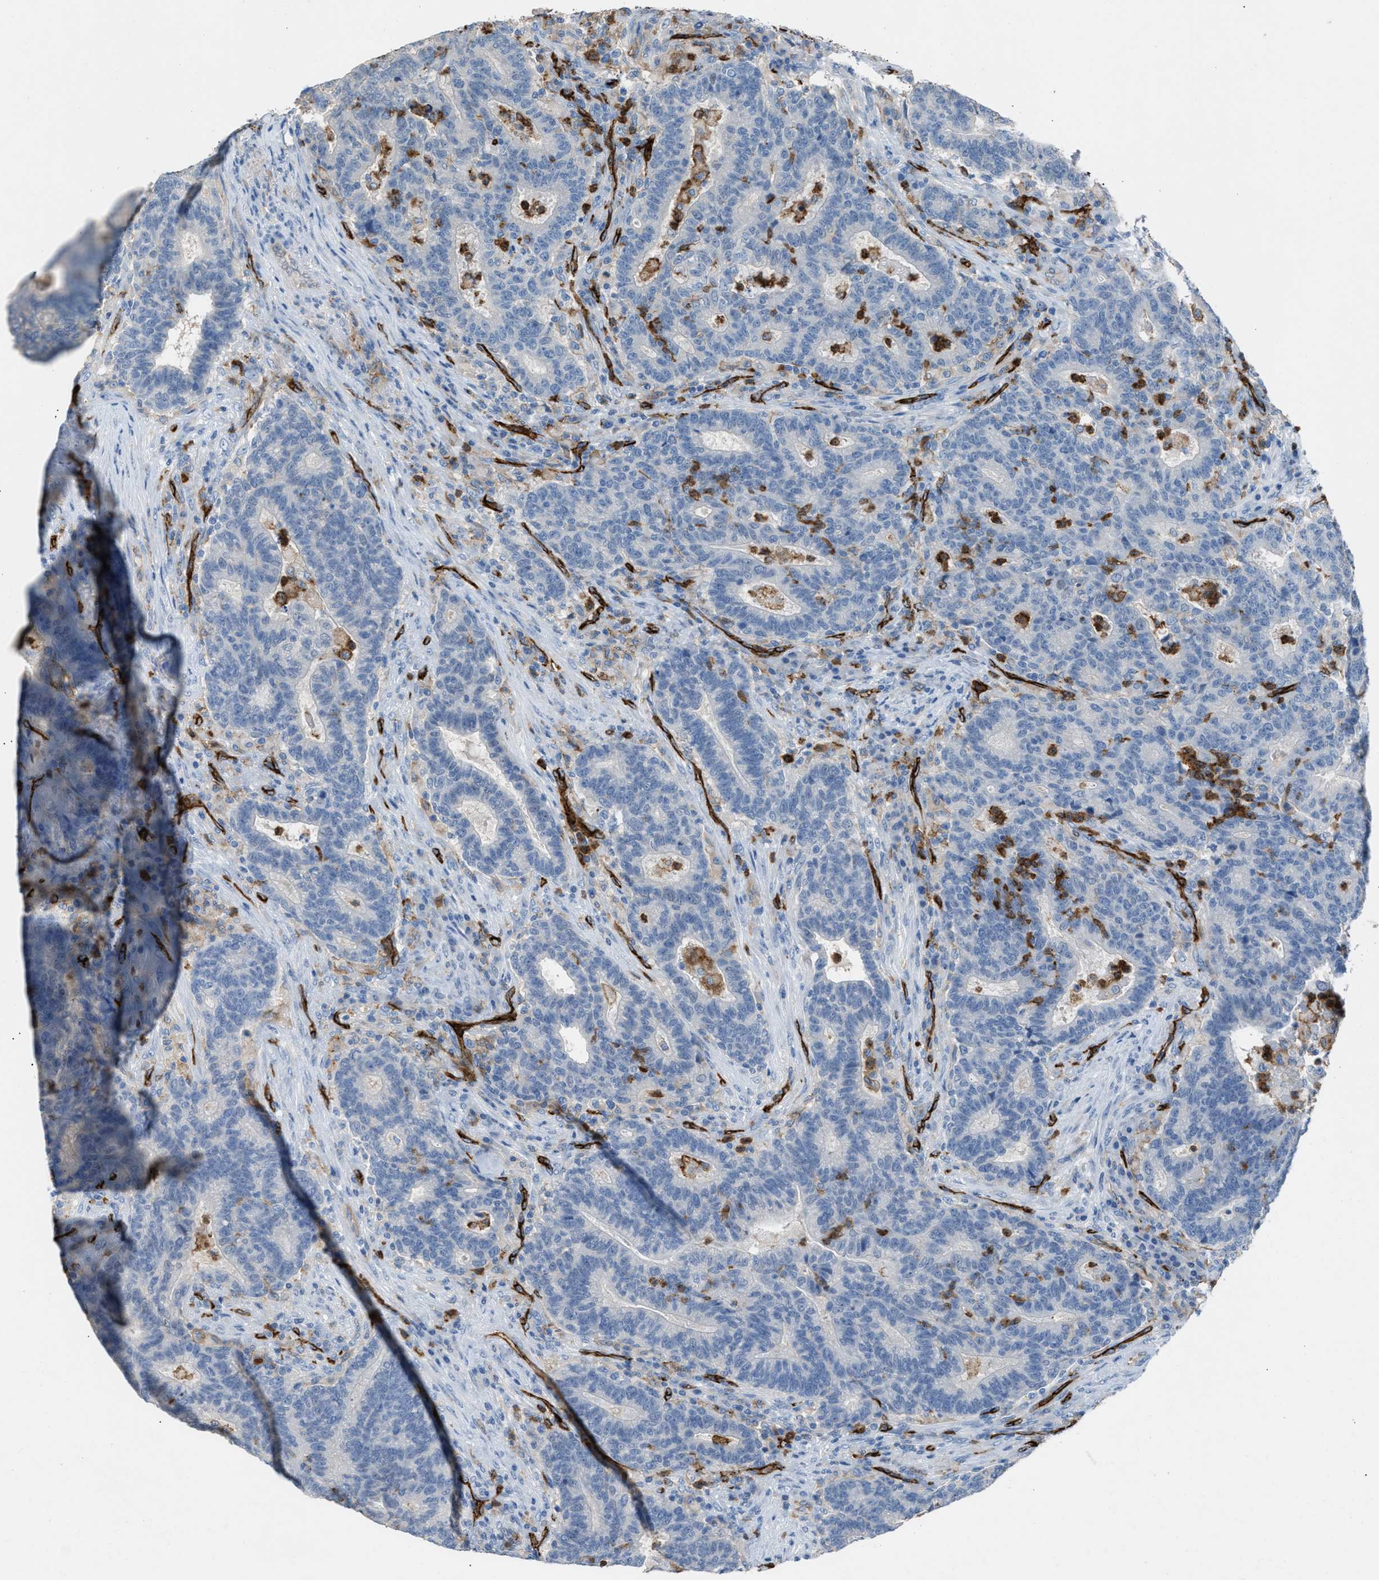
{"staining": {"intensity": "negative", "quantity": "none", "location": "none"}, "tissue": "colorectal cancer", "cell_type": "Tumor cells", "image_type": "cancer", "snomed": [{"axis": "morphology", "description": "Adenocarcinoma, NOS"}, {"axis": "topography", "description": "Colon"}], "caption": "Immunohistochemistry (IHC) micrograph of human adenocarcinoma (colorectal) stained for a protein (brown), which exhibits no positivity in tumor cells.", "gene": "DYSF", "patient": {"sex": "female", "age": 75}}